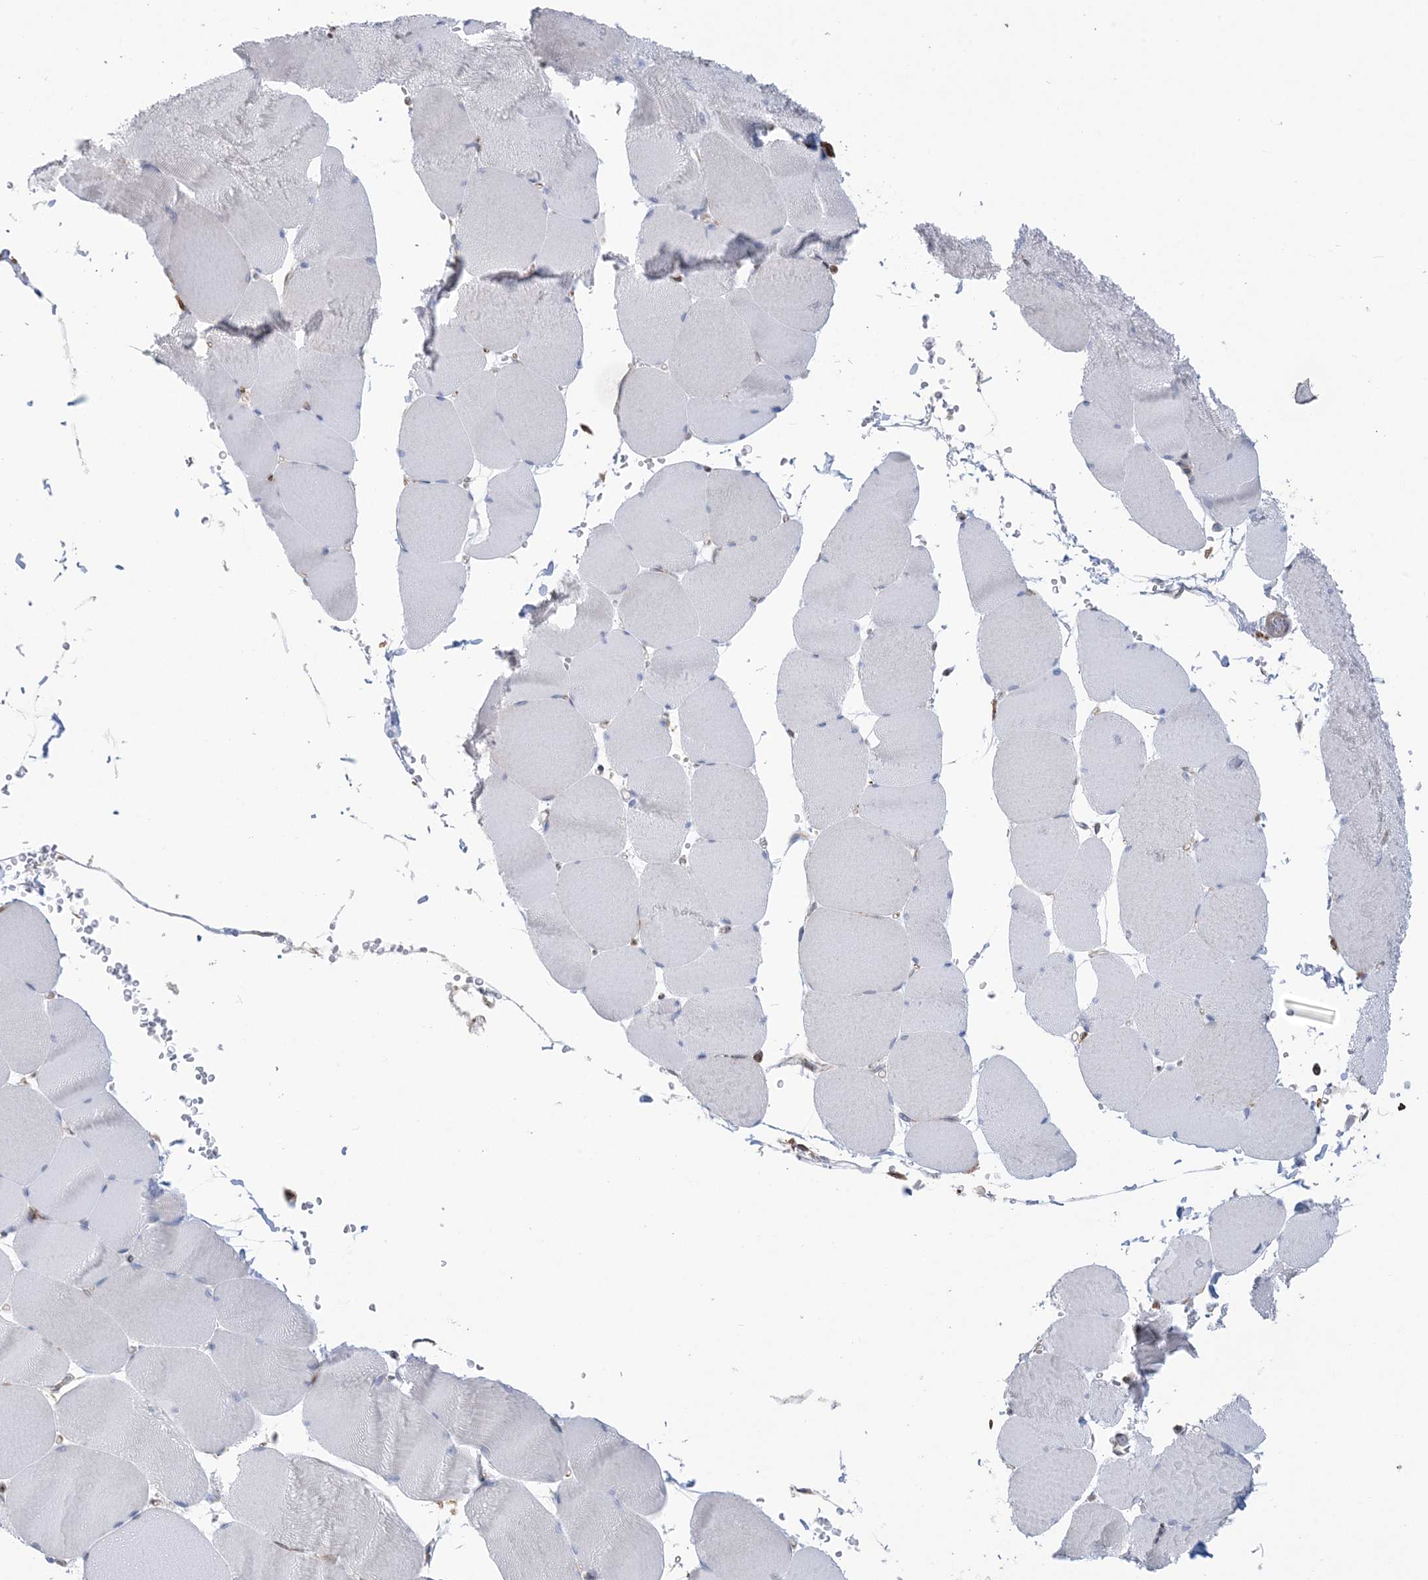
{"staining": {"intensity": "negative", "quantity": "none", "location": "none"}, "tissue": "skeletal muscle", "cell_type": "Myocytes", "image_type": "normal", "snomed": [{"axis": "morphology", "description": "Normal tissue, NOS"}, {"axis": "topography", "description": "Skeletal muscle"}, {"axis": "topography", "description": "Head-Neck"}], "caption": "Protein analysis of normal skeletal muscle shows no significant positivity in myocytes.", "gene": "SHANK1", "patient": {"sex": "male", "age": 66}}